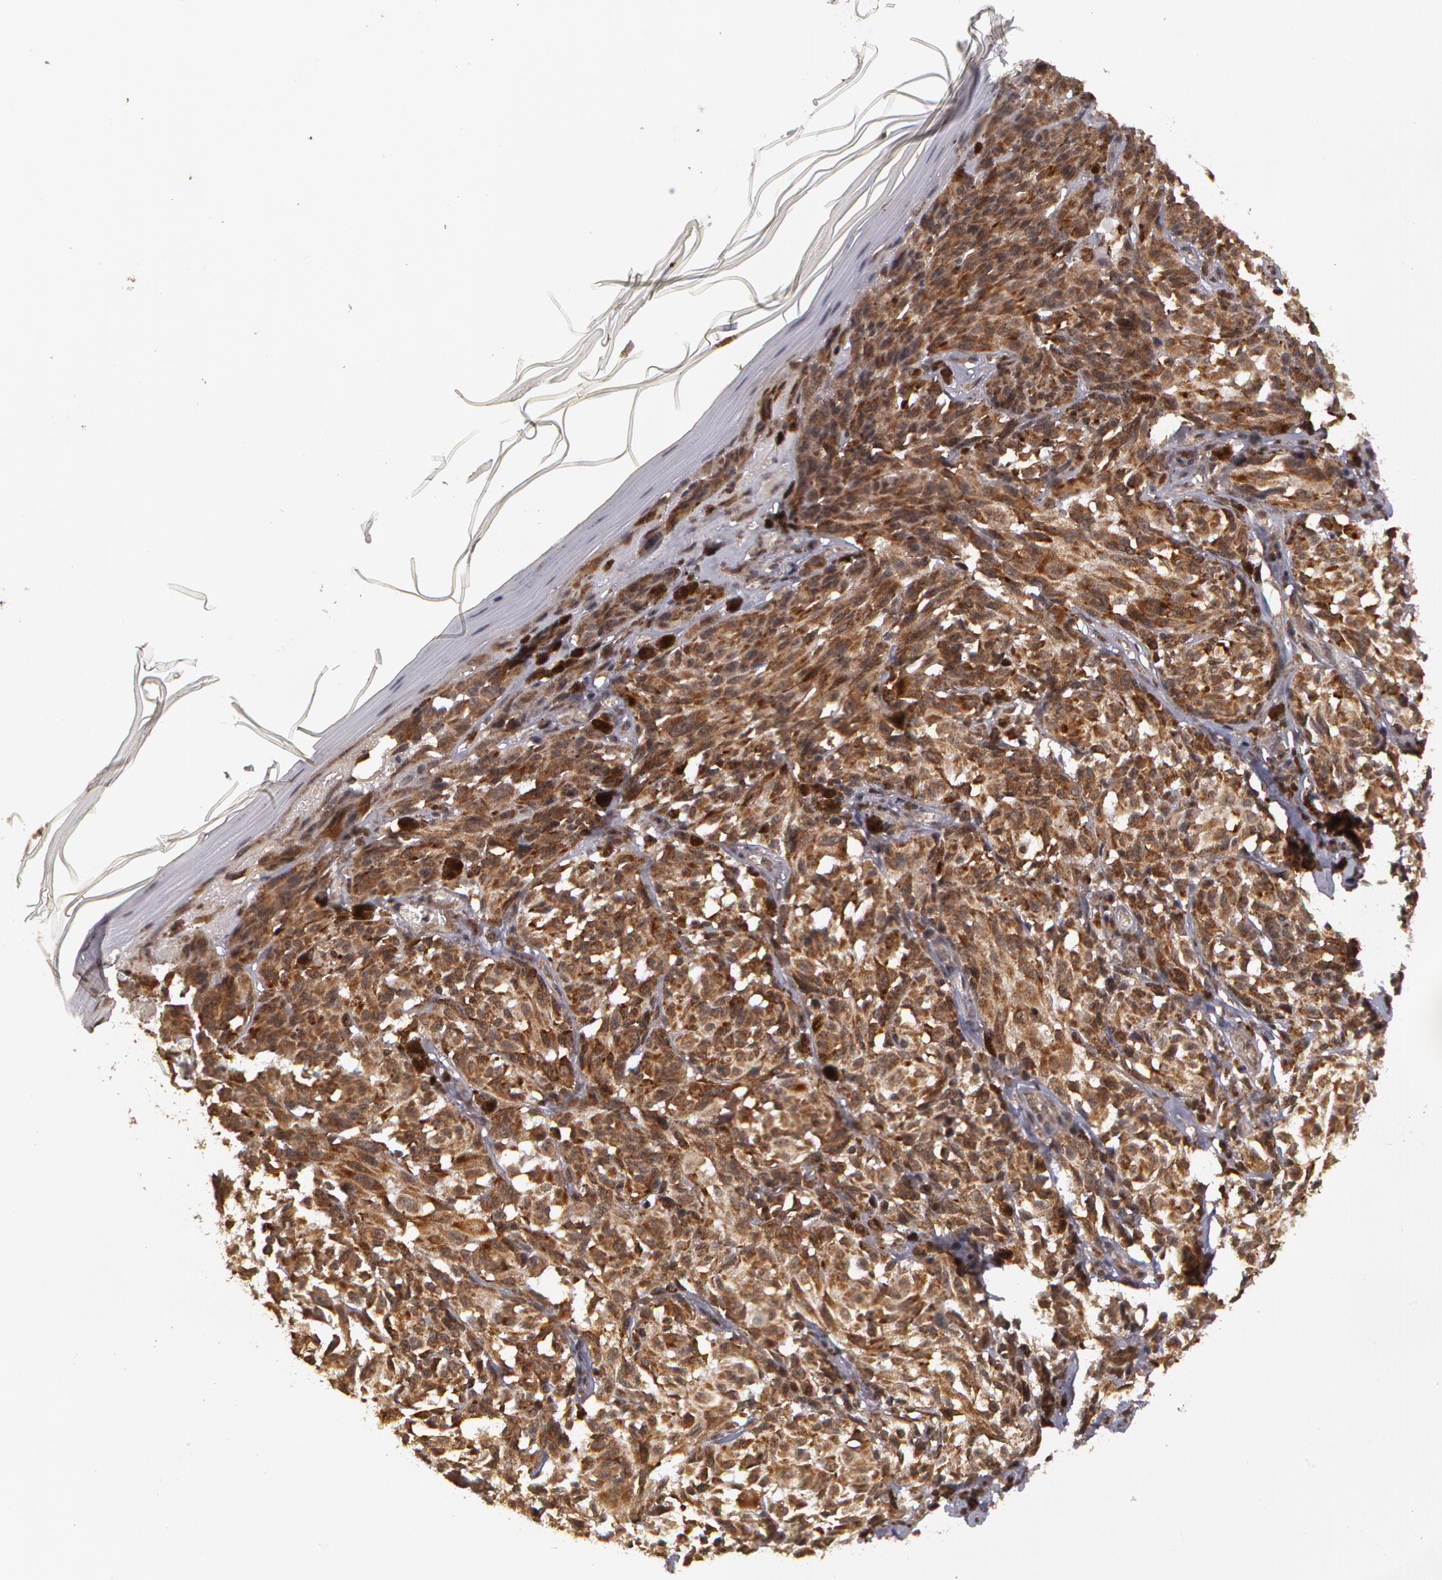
{"staining": {"intensity": "strong", "quantity": ">75%", "location": "cytoplasmic/membranous,nuclear"}, "tissue": "melanoma", "cell_type": "Tumor cells", "image_type": "cancer", "snomed": [{"axis": "morphology", "description": "Malignant melanoma, NOS"}, {"axis": "topography", "description": "Skin"}], "caption": "A photomicrograph of human melanoma stained for a protein displays strong cytoplasmic/membranous and nuclear brown staining in tumor cells. (DAB = brown stain, brightfield microscopy at high magnification).", "gene": "GLIS1", "patient": {"sex": "female", "age": 72}}